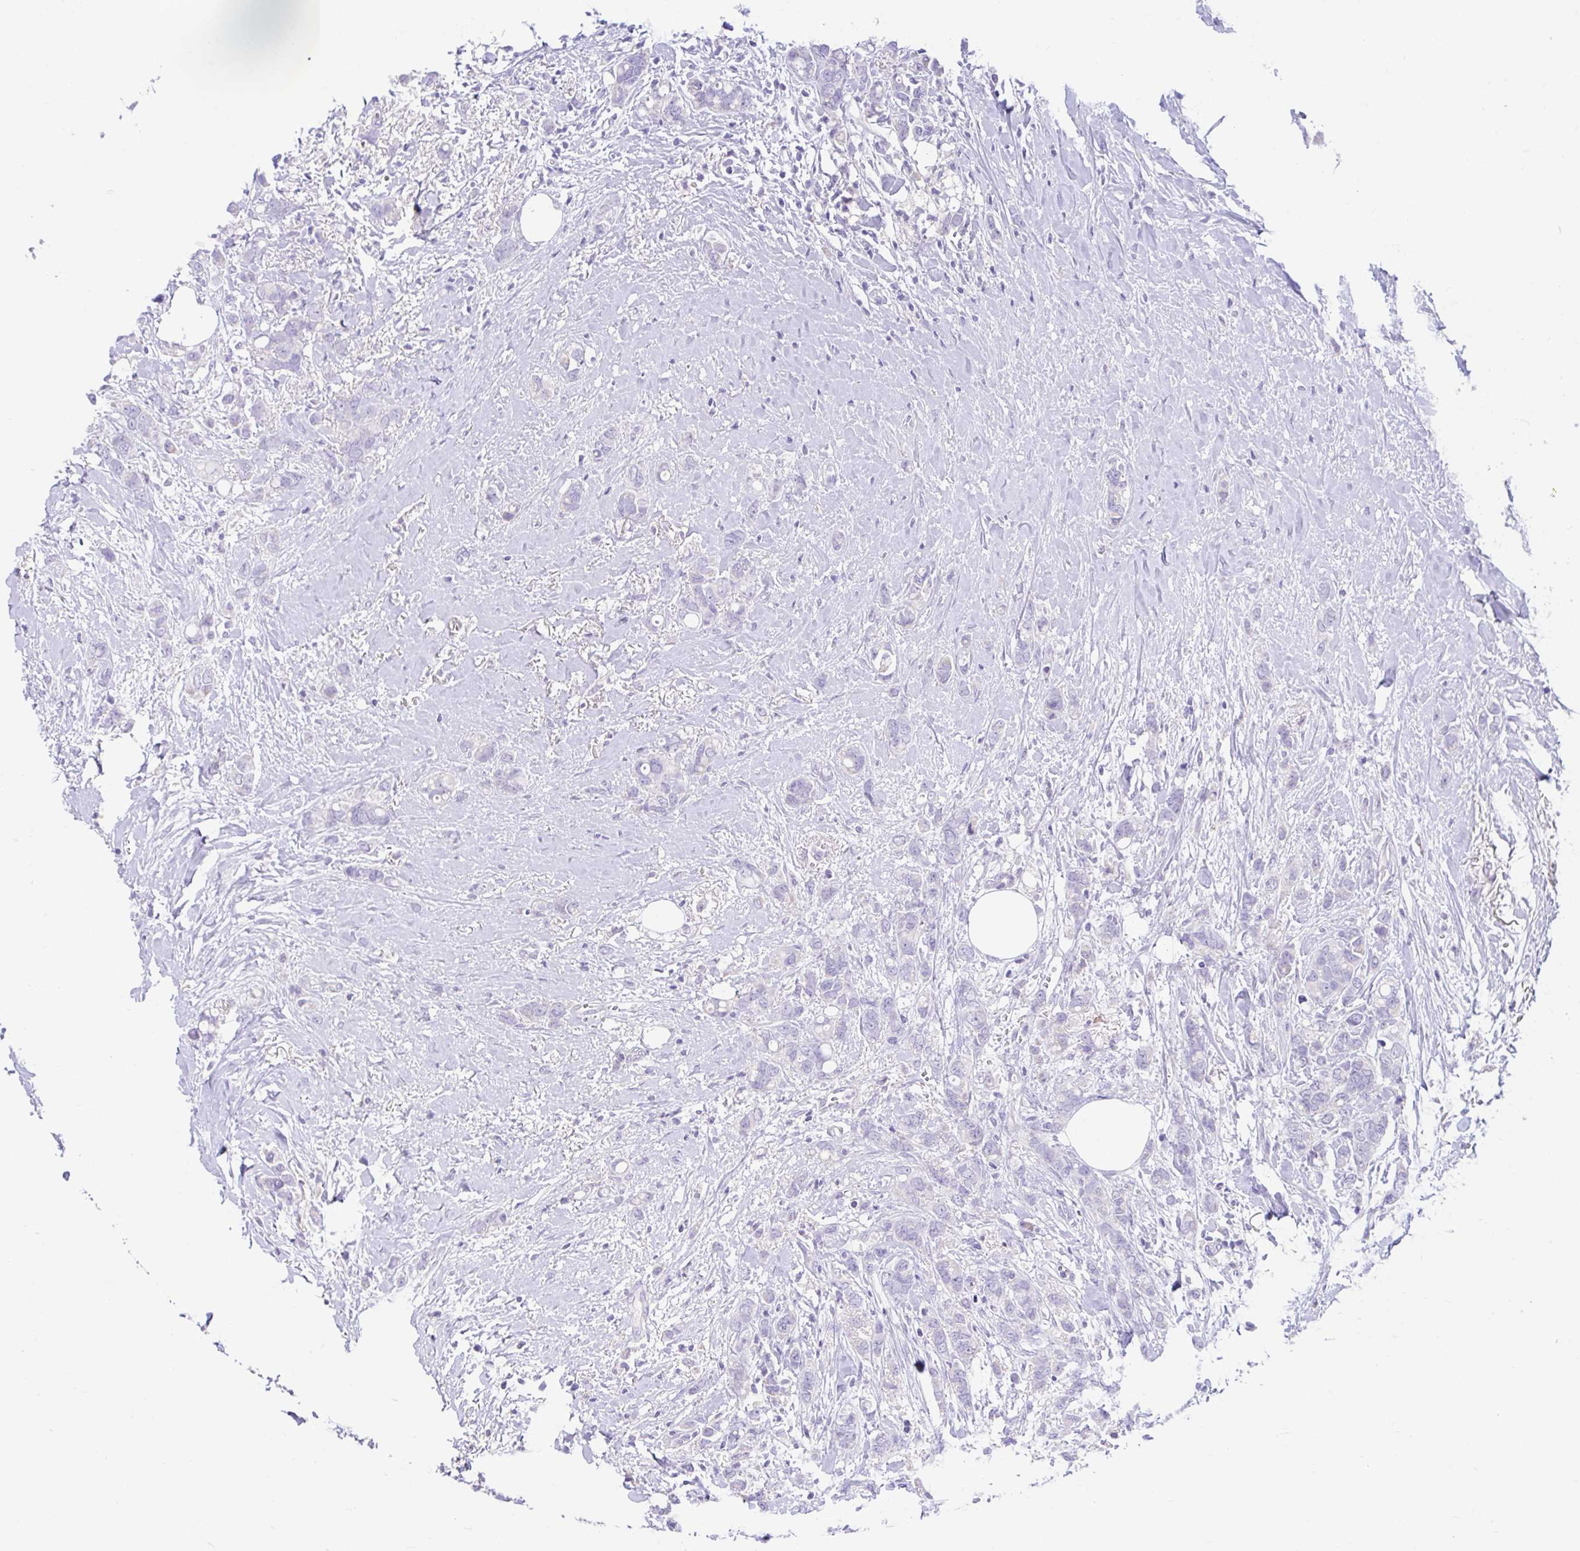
{"staining": {"intensity": "negative", "quantity": "none", "location": "none"}, "tissue": "breast cancer", "cell_type": "Tumor cells", "image_type": "cancer", "snomed": [{"axis": "morphology", "description": "Lobular carcinoma"}, {"axis": "topography", "description": "Breast"}], "caption": "A photomicrograph of breast cancer stained for a protein displays no brown staining in tumor cells. (Stains: DAB immunohistochemistry (IHC) with hematoxylin counter stain, Microscopy: brightfield microscopy at high magnification).", "gene": "CCSAP", "patient": {"sex": "female", "age": 91}}